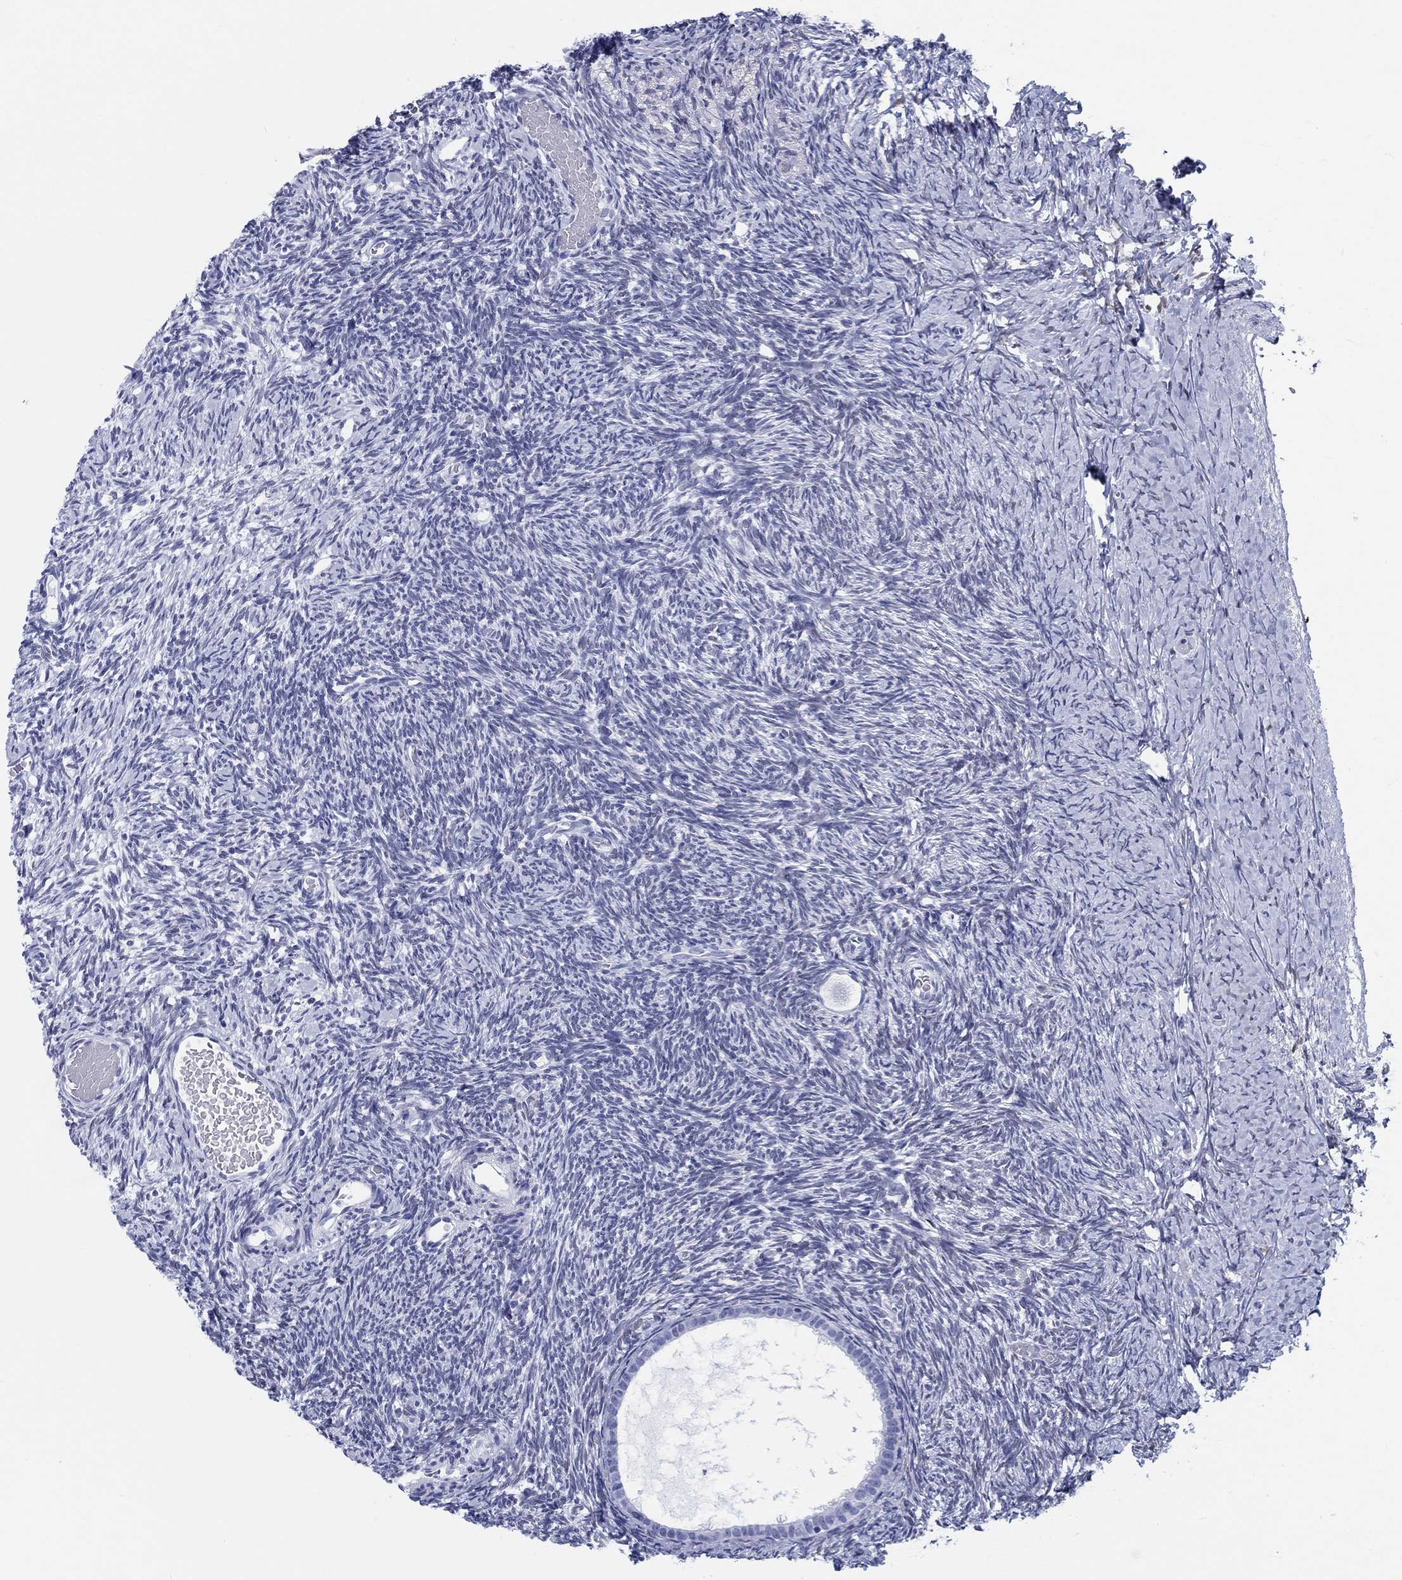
{"staining": {"intensity": "negative", "quantity": "none", "location": "none"}, "tissue": "ovary", "cell_type": "Follicle cells", "image_type": "normal", "snomed": [{"axis": "morphology", "description": "Normal tissue, NOS"}, {"axis": "topography", "description": "Ovary"}], "caption": "Follicle cells are negative for protein expression in normal human ovary. Nuclei are stained in blue.", "gene": "H1", "patient": {"sex": "female", "age": 39}}